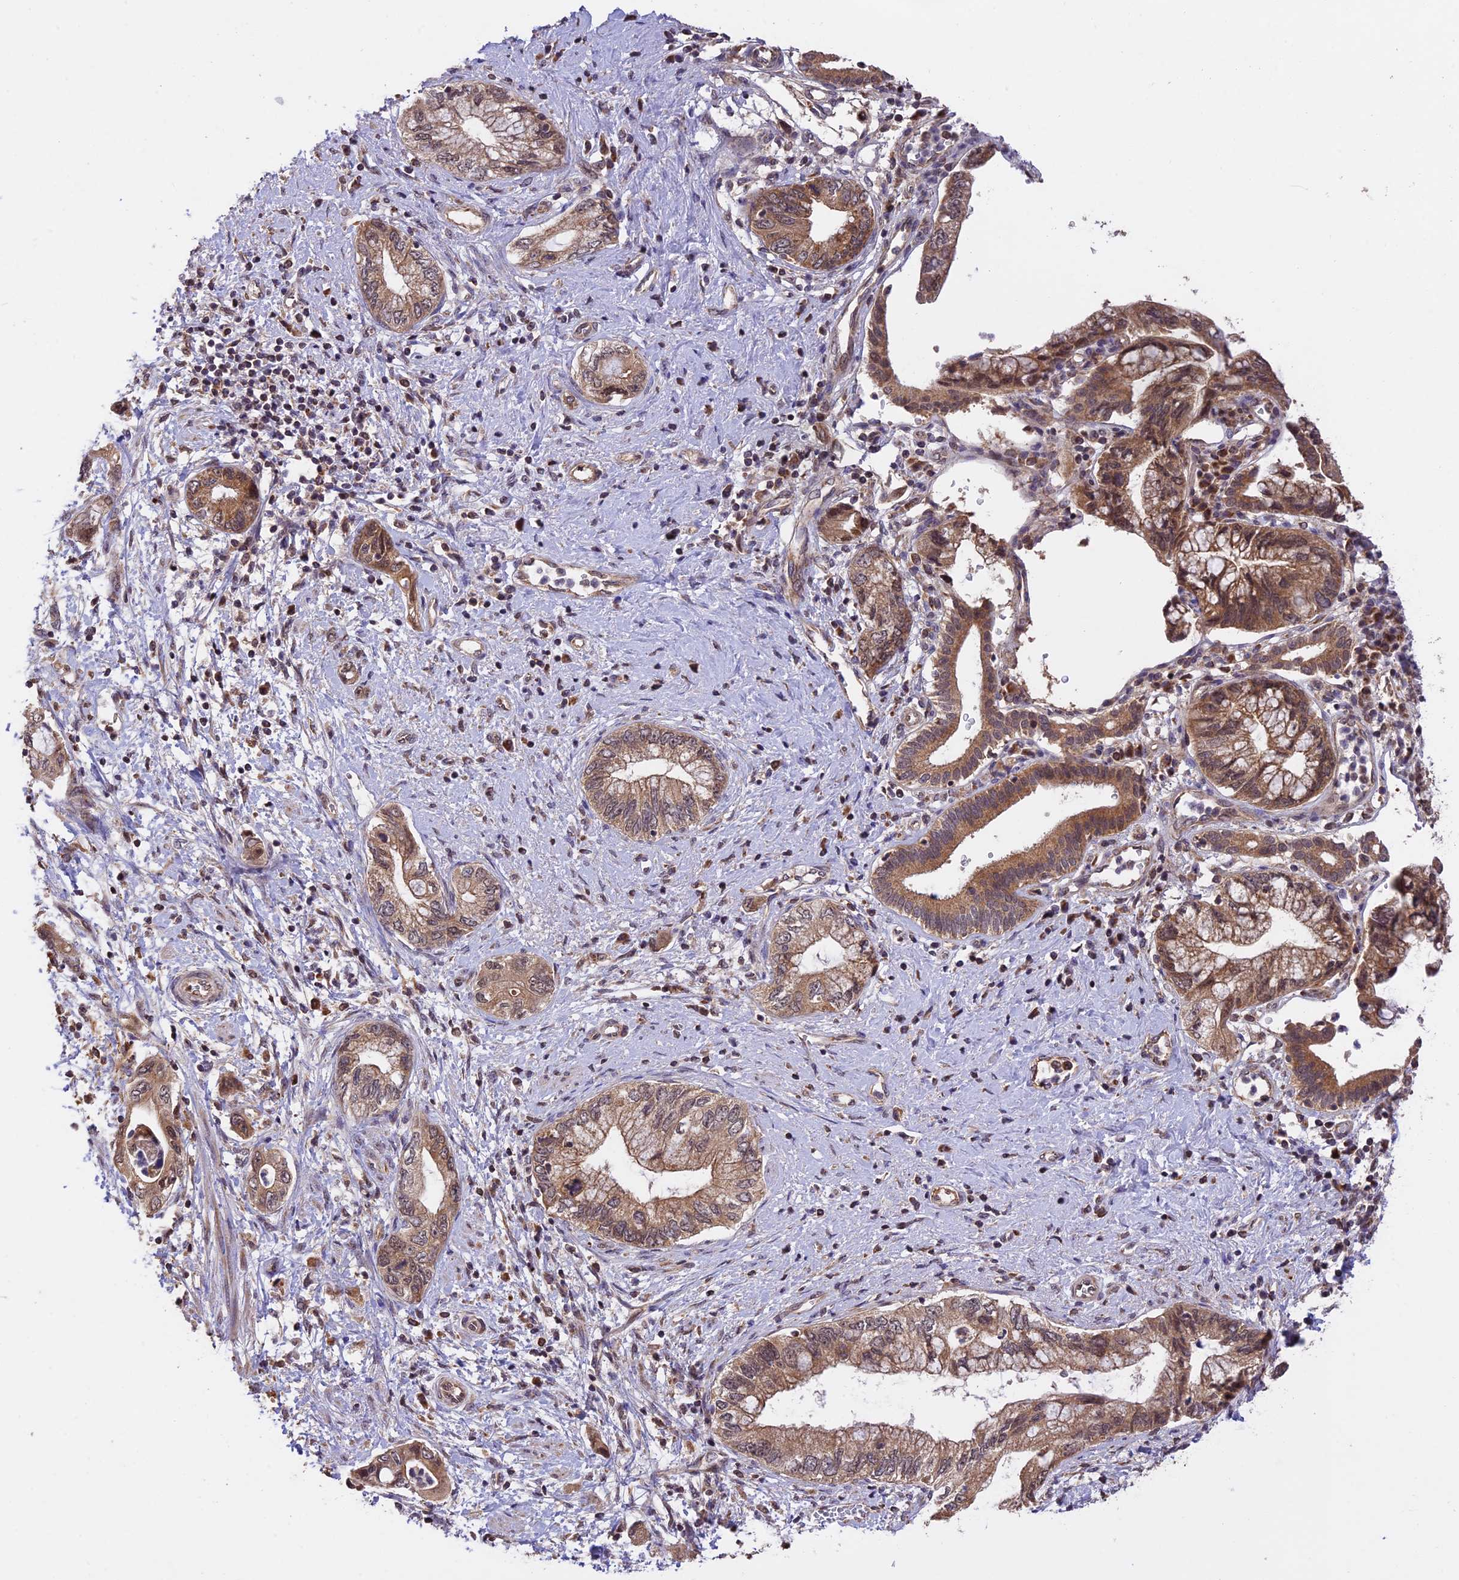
{"staining": {"intensity": "moderate", "quantity": ">75%", "location": "cytoplasmic/membranous"}, "tissue": "pancreatic cancer", "cell_type": "Tumor cells", "image_type": "cancer", "snomed": [{"axis": "morphology", "description": "Adenocarcinoma, NOS"}, {"axis": "topography", "description": "Pancreas"}], "caption": "There is medium levels of moderate cytoplasmic/membranous expression in tumor cells of pancreatic cancer (adenocarcinoma), as demonstrated by immunohistochemical staining (brown color).", "gene": "MNS1", "patient": {"sex": "female", "age": 73}}